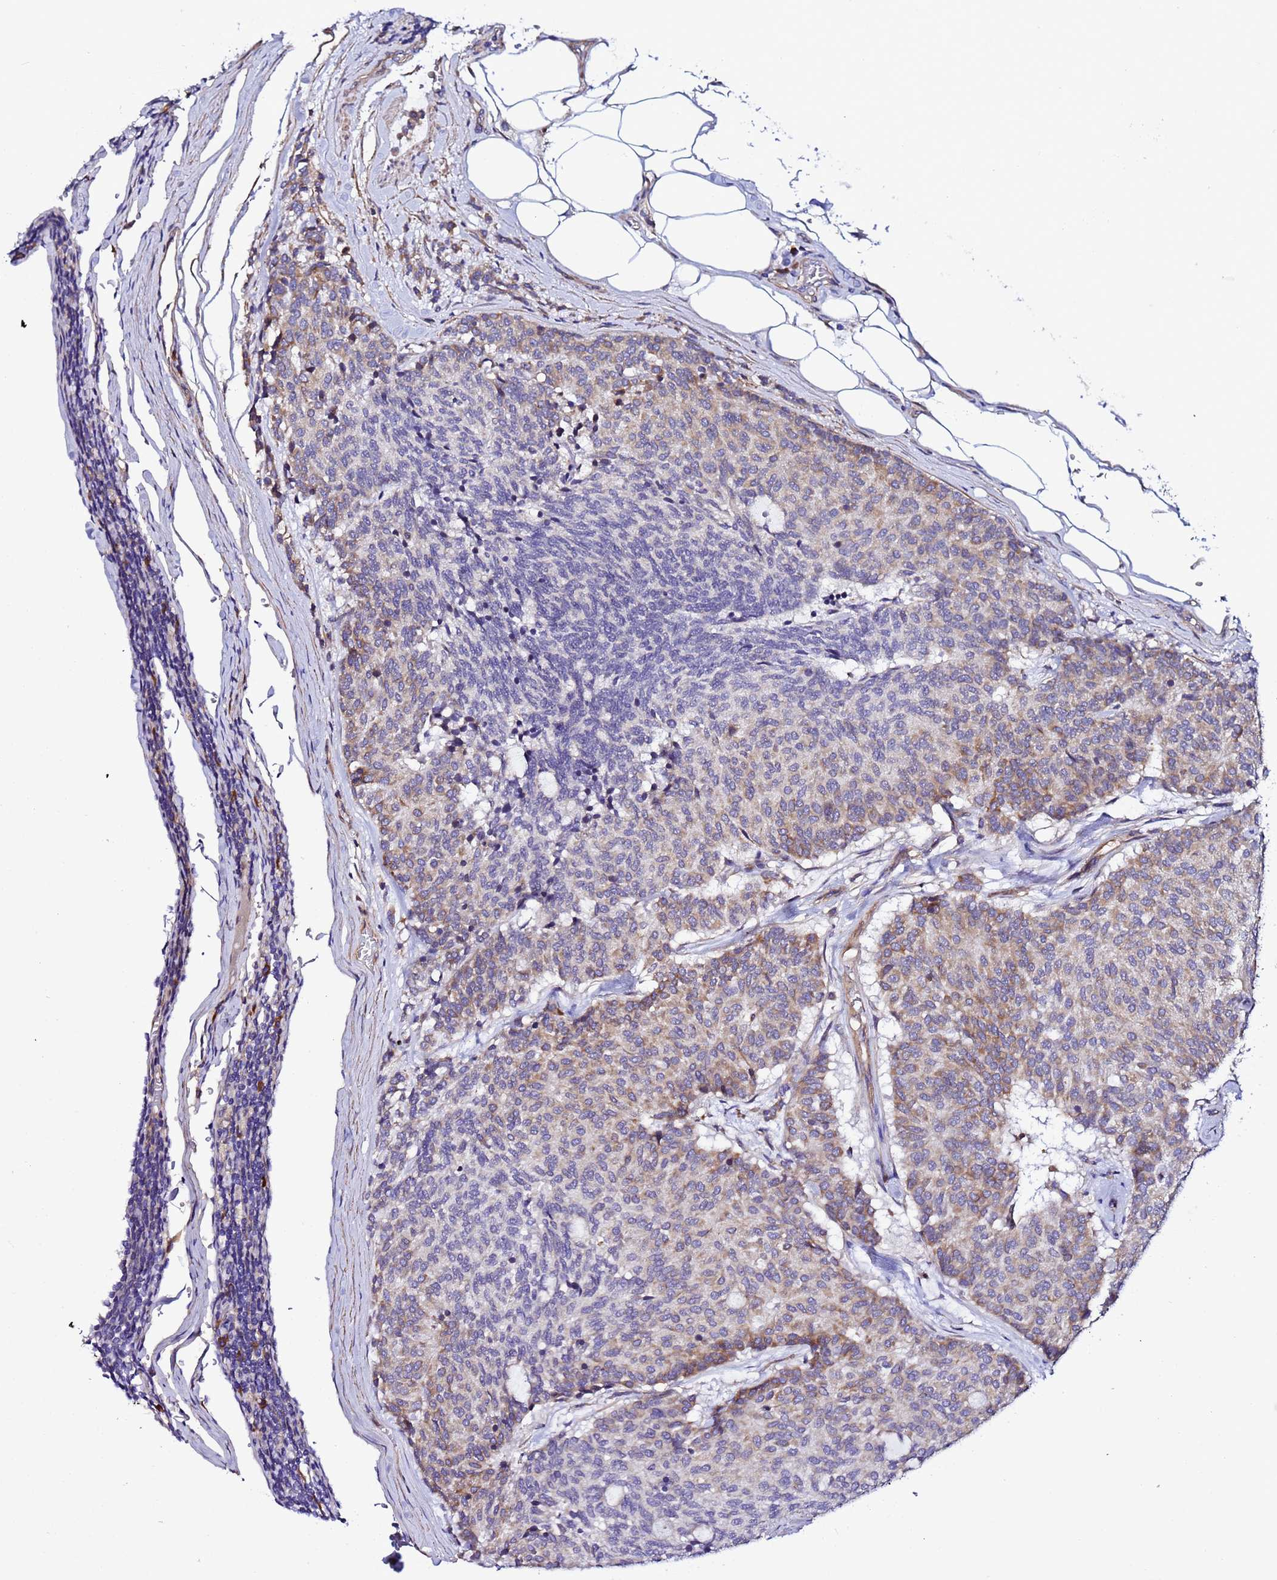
{"staining": {"intensity": "moderate", "quantity": "25%-75%", "location": "cytoplasmic/membranous"}, "tissue": "carcinoid", "cell_type": "Tumor cells", "image_type": "cancer", "snomed": [{"axis": "morphology", "description": "Carcinoid, malignant, NOS"}, {"axis": "topography", "description": "Pancreas"}], "caption": "An immunohistochemistry (IHC) micrograph of neoplastic tissue is shown. Protein staining in brown labels moderate cytoplasmic/membranous positivity in carcinoid (malignant) within tumor cells.", "gene": "JRKL", "patient": {"sex": "female", "age": 54}}